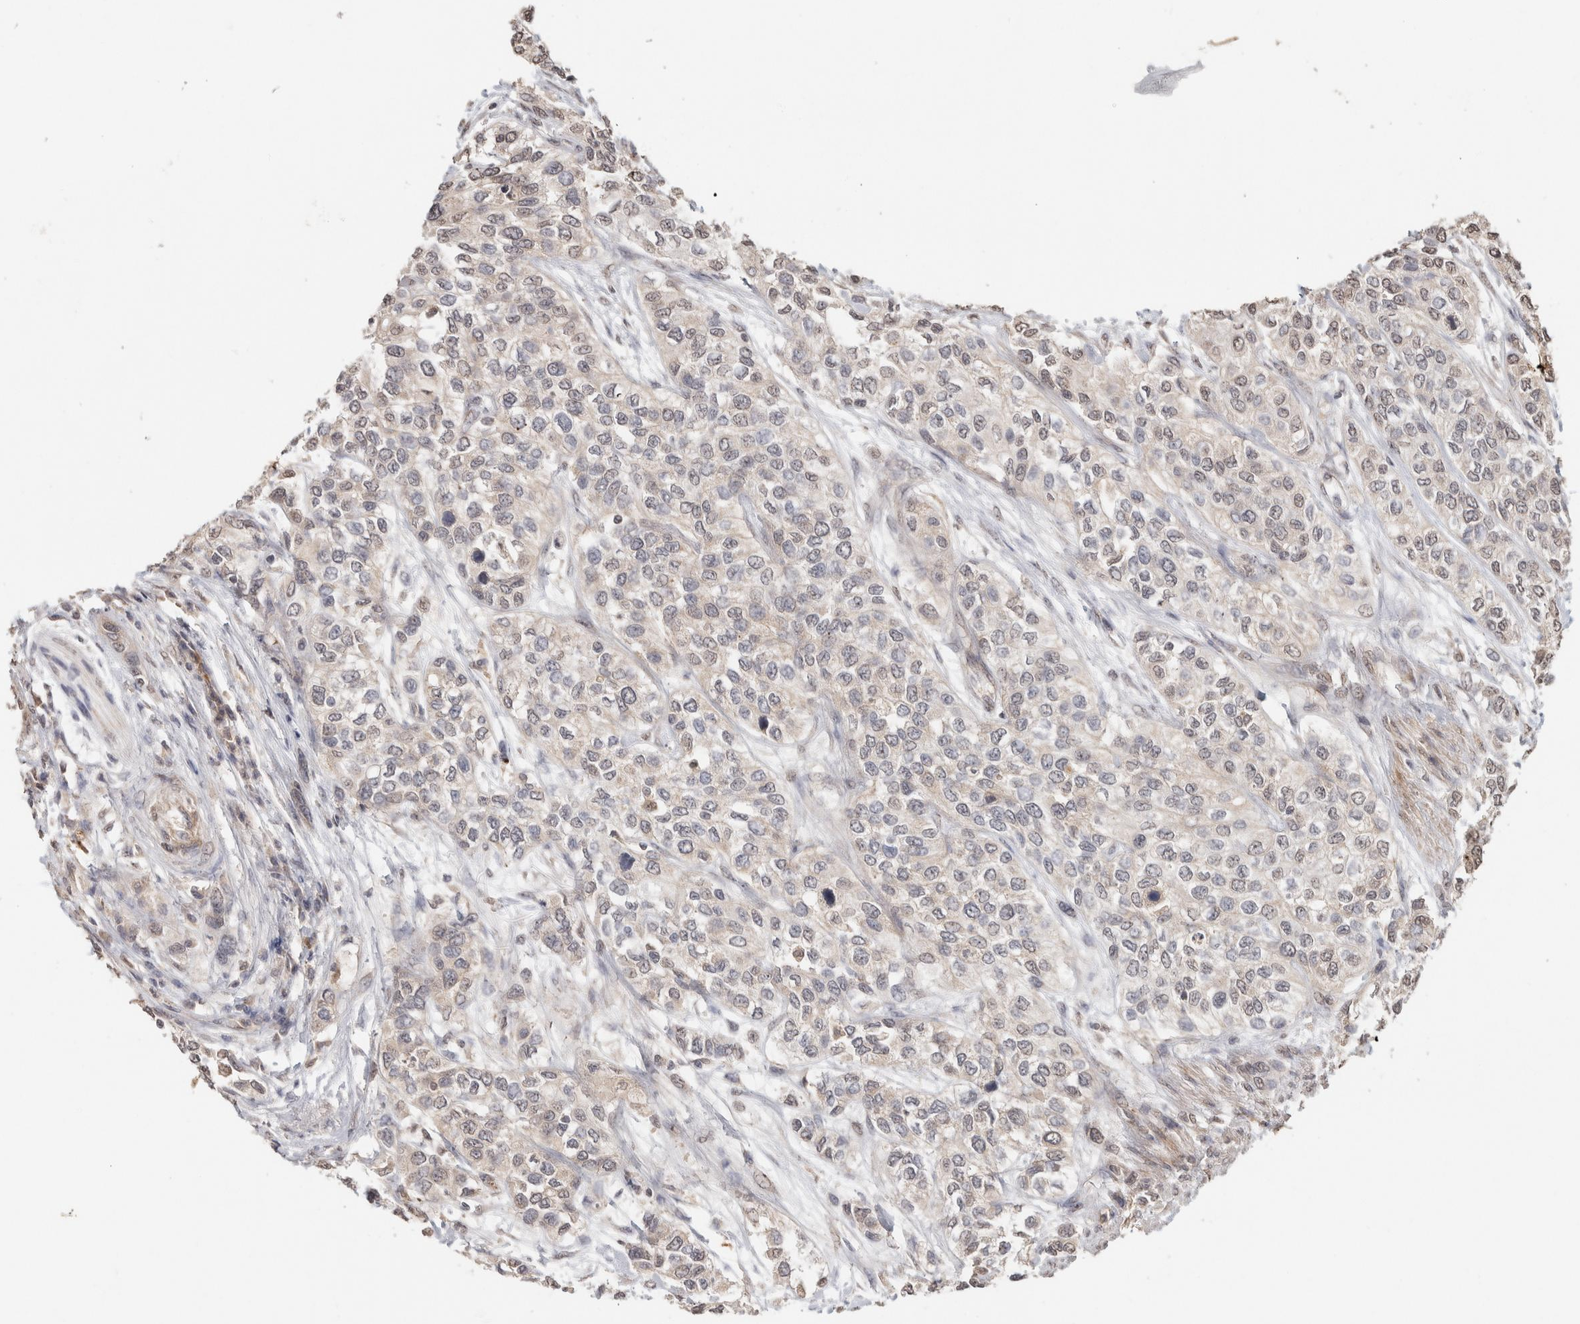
{"staining": {"intensity": "weak", "quantity": "<25%", "location": "nuclear"}, "tissue": "urothelial cancer", "cell_type": "Tumor cells", "image_type": "cancer", "snomed": [{"axis": "morphology", "description": "Urothelial carcinoma, High grade"}, {"axis": "topography", "description": "Urinary bladder"}], "caption": "An immunohistochemistry image of urothelial cancer is shown. There is no staining in tumor cells of urothelial cancer.", "gene": "FAM3A", "patient": {"sex": "female", "age": 56}}